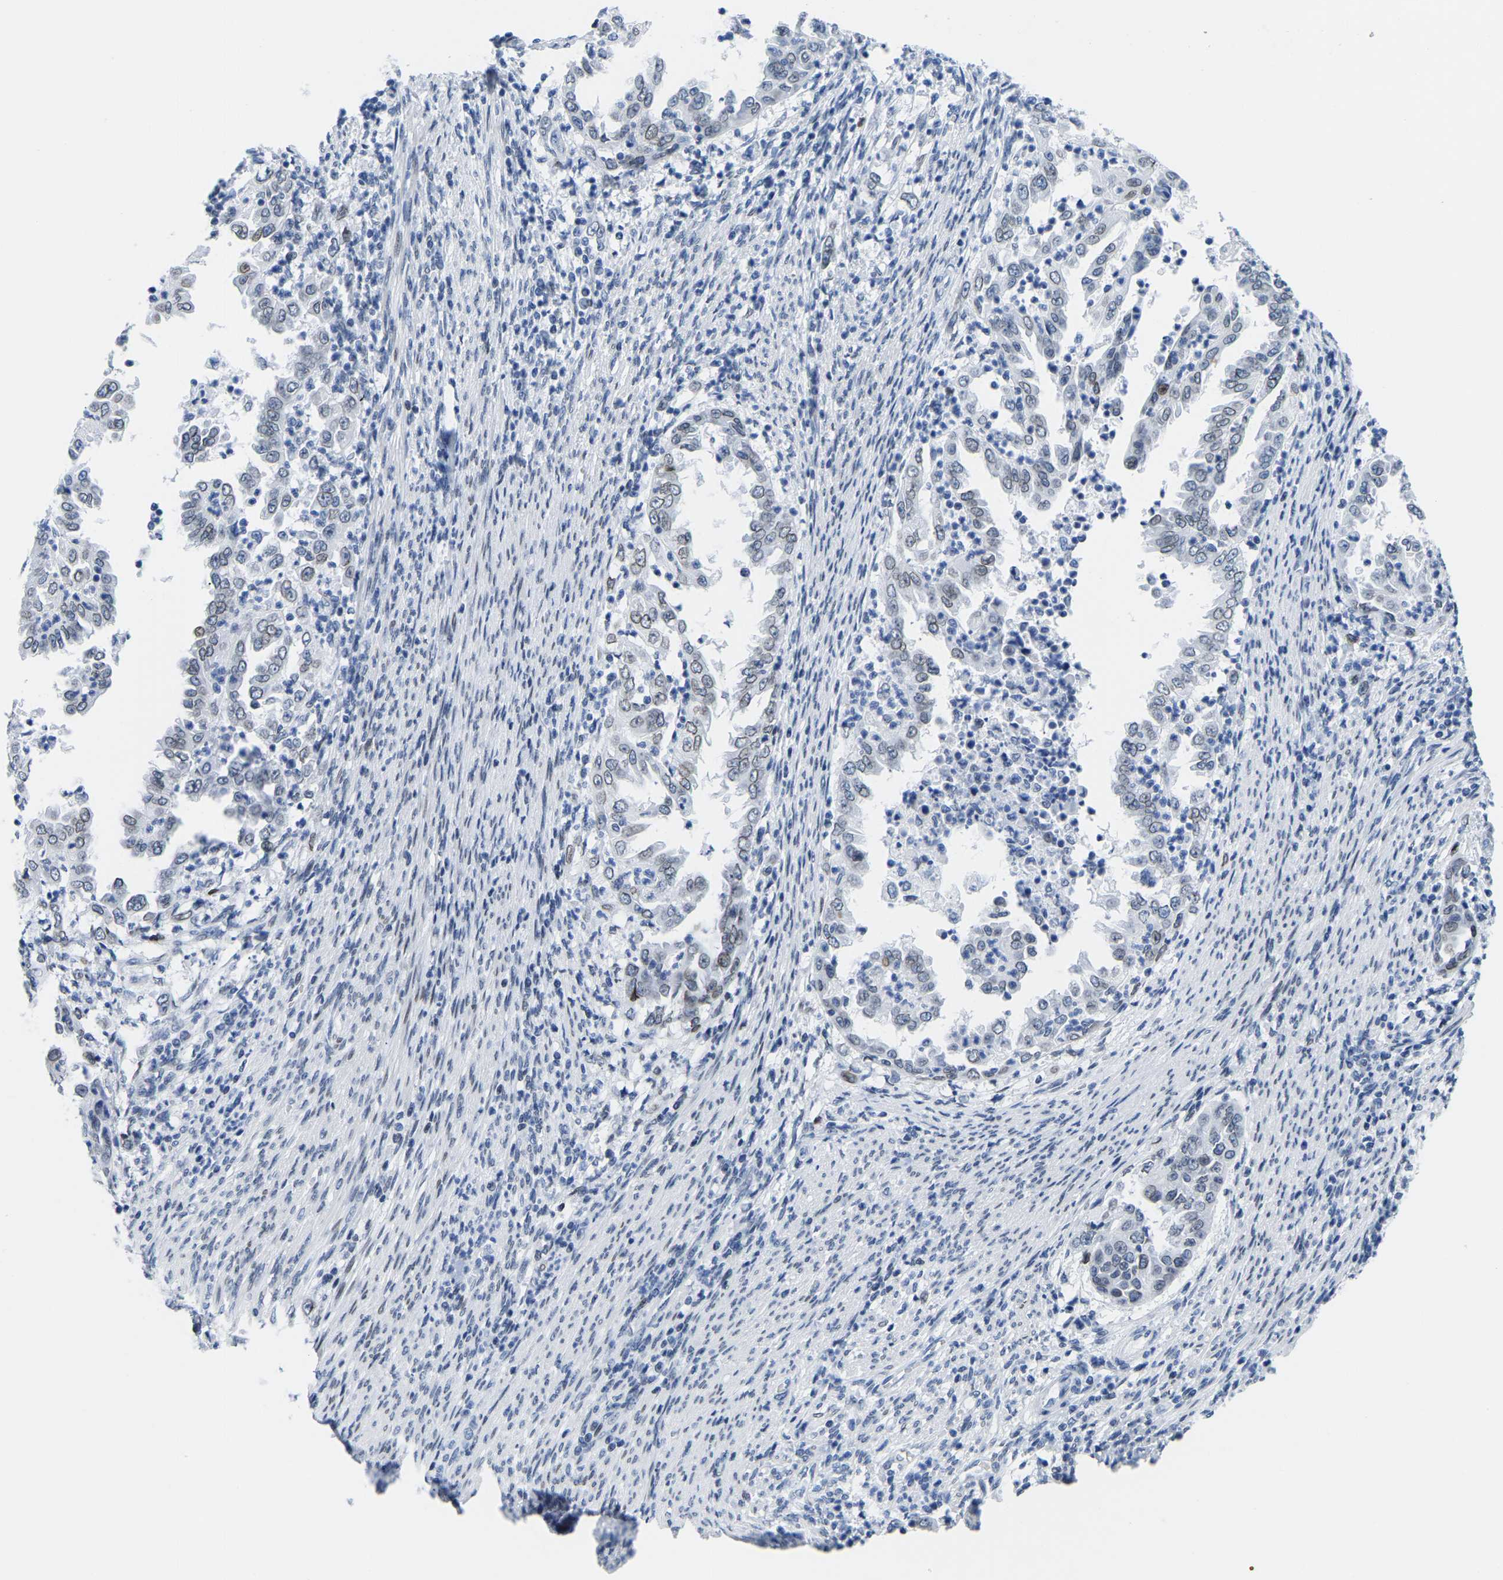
{"staining": {"intensity": "weak", "quantity": "25%-75%", "location": "cytoplasmic/membranous,nuclear"}, "tissue": "endometrial cancer", "cell_type": "Tumor cells", "image_type": "cancer", "snomed": [{"axis": "morphology", "description": "Adenocarcinoma, NOS"}, {"axis": "topography", "description": "Endometrium"}], "caption": "Brown immunohistochemical staining in human adenocarcinoma (endometrial) reveals weak cytoplasmic/membranous and nuclear staining in about 25%-75% of tumor cells.", "gene": "UPK3A", "patient": {"sex": "female", "age": 85}}